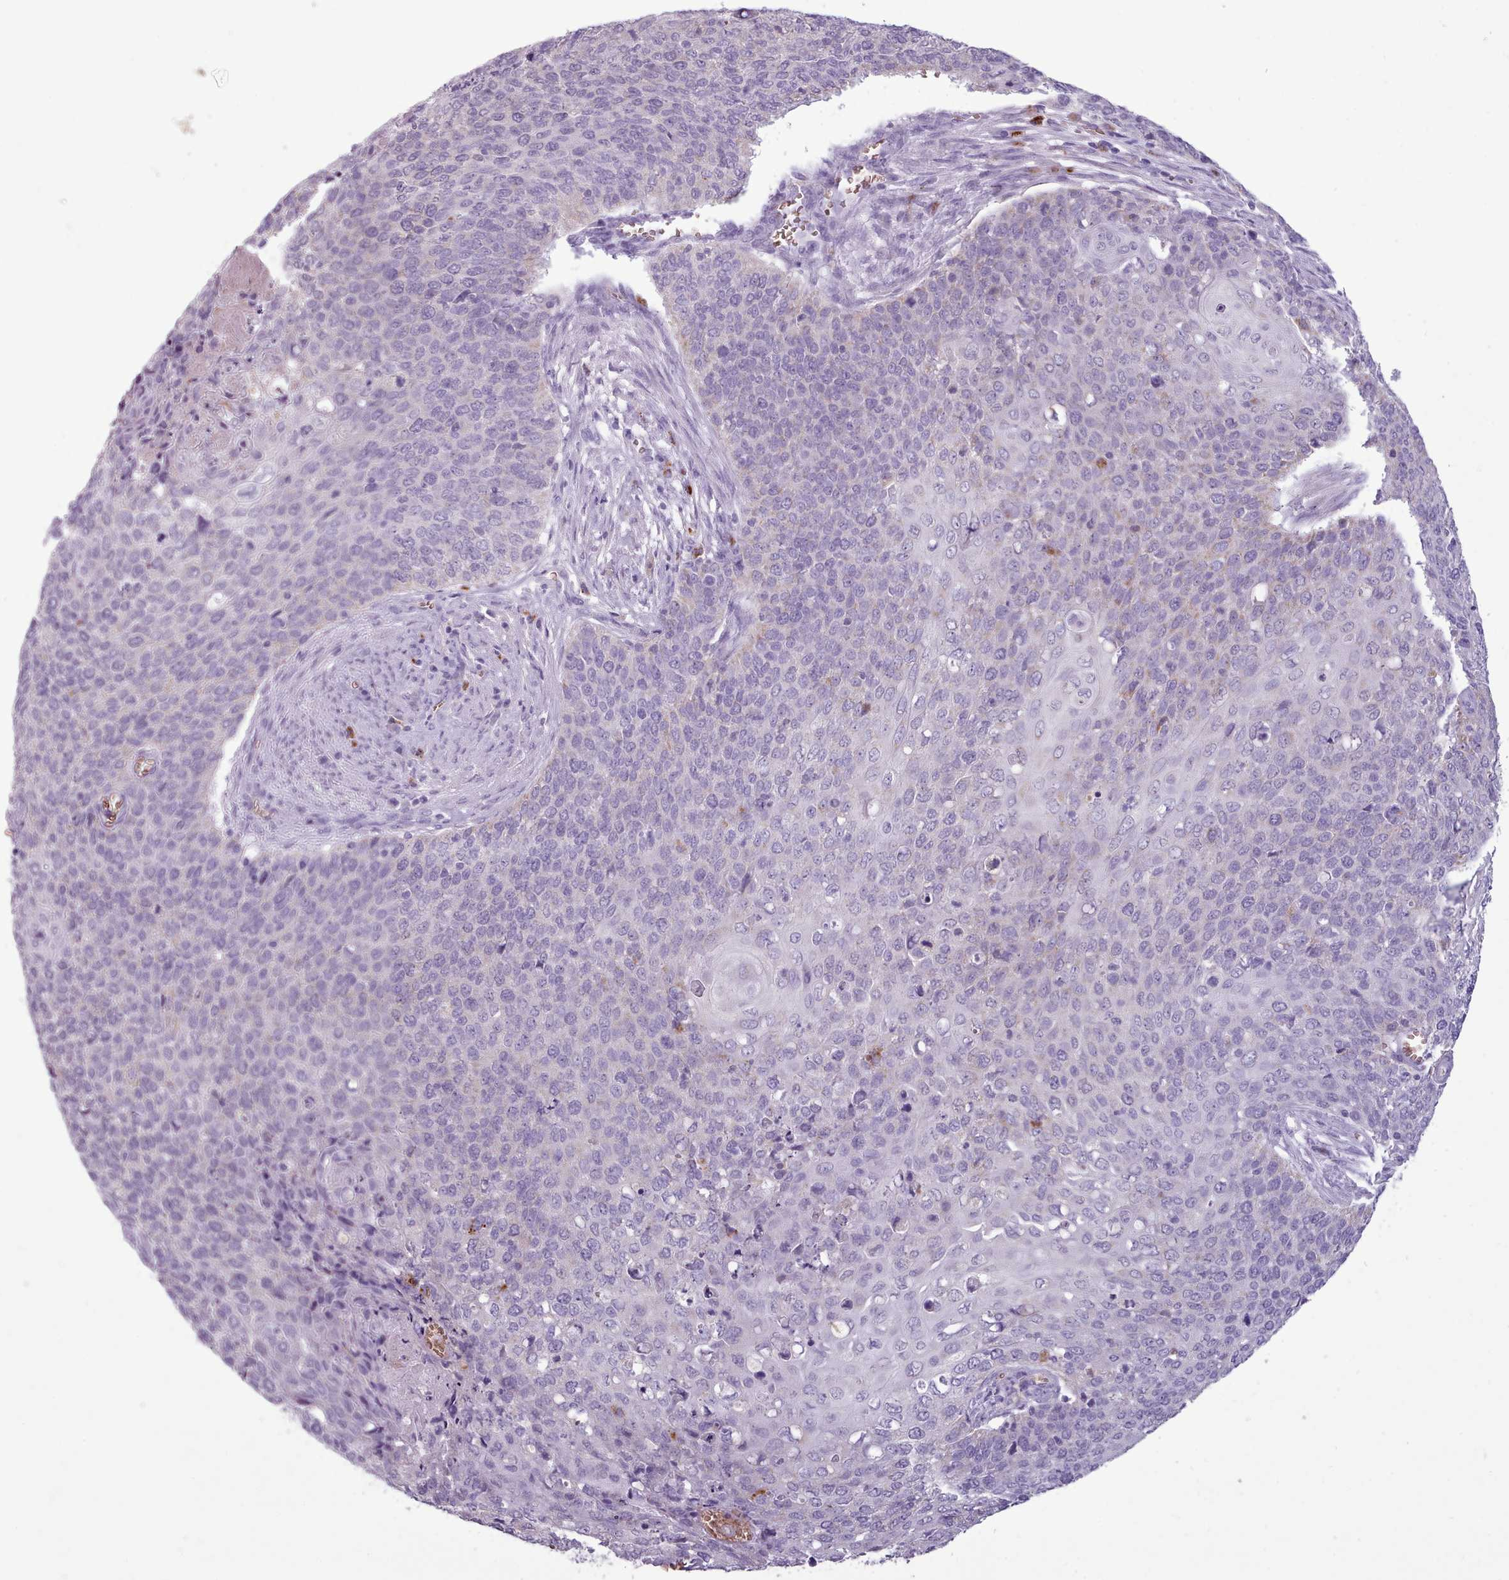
{"staining": {"intensity": "negative", "quantity": "none", "location": "none"}, "tissue": "cervical cancer", "cell_type": "Tumor cells", "image_type": "cancer", "snomed": [{"axis": "morphology", "description": "Squamous cell carcinoma, NOS"}, {"axis": "topography", "description": "Cervix"}], "caption": "Immunohistochemistry of cervical cancer displays no expression in tumor cells.", "gene": "AK4", "patient": {"sex": "female", "age": 39}}